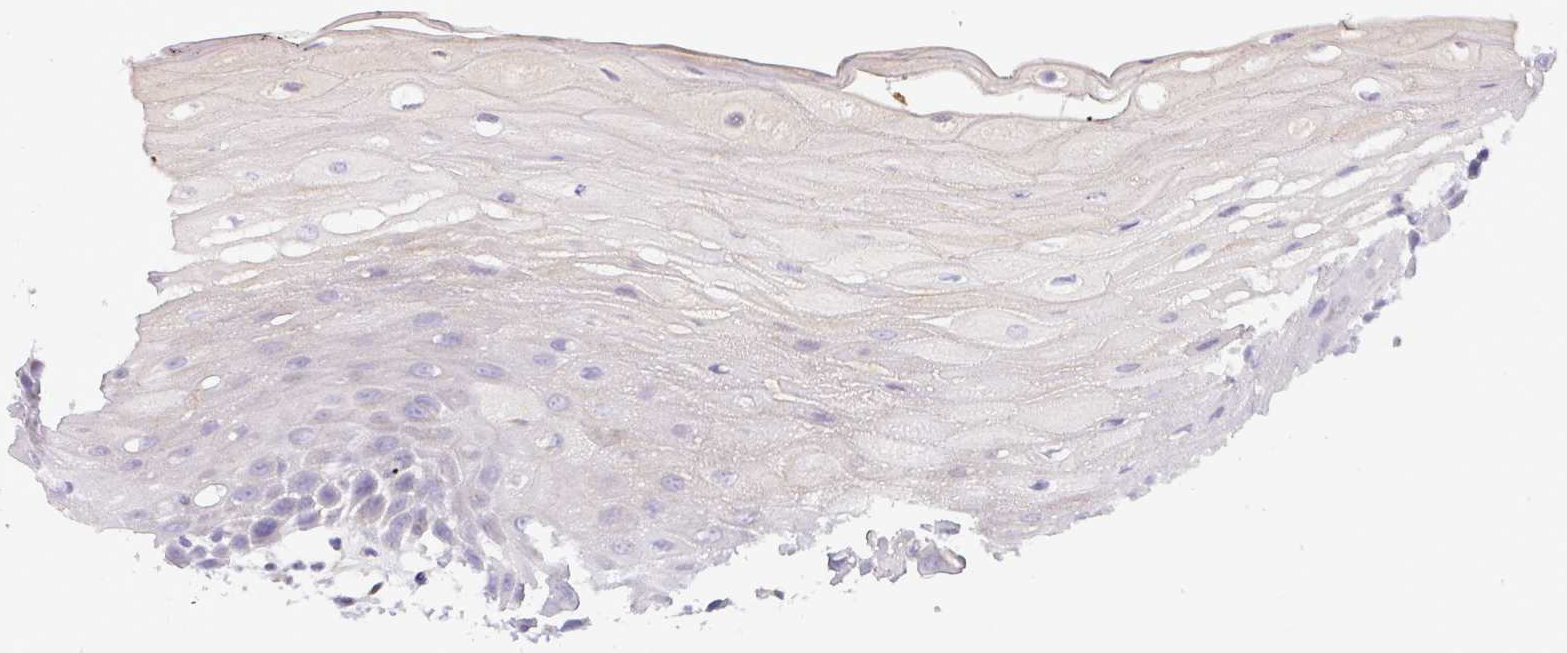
{"staining": {"intensity": "weak", "quantity": "<25%", "location": "cytoplasmic/membranous"}, "tissue": "oral mucosa", "cell_type": "Squamous epithelial cells", "image_type": "normal", "snomed": [{"axis": "morphology", "description": "Normal tissue, NOS"}, {"axis": "topography", "description": "Oral tissue"}, {"axis": "topography", "description": "Tounge, NOS"}], "caption": "Squamous epithelial cells show no significant protein expression in normal oral mucosa. The staining was performed using DAB (3,3'-diaminobenzidine) to visualize the protein expression in brown, while the nuclei were stained in blue with hematoxylin (Magnification: 20x).", "gene": "MRM2", "patient": {"sex": "female", "age": 59}}